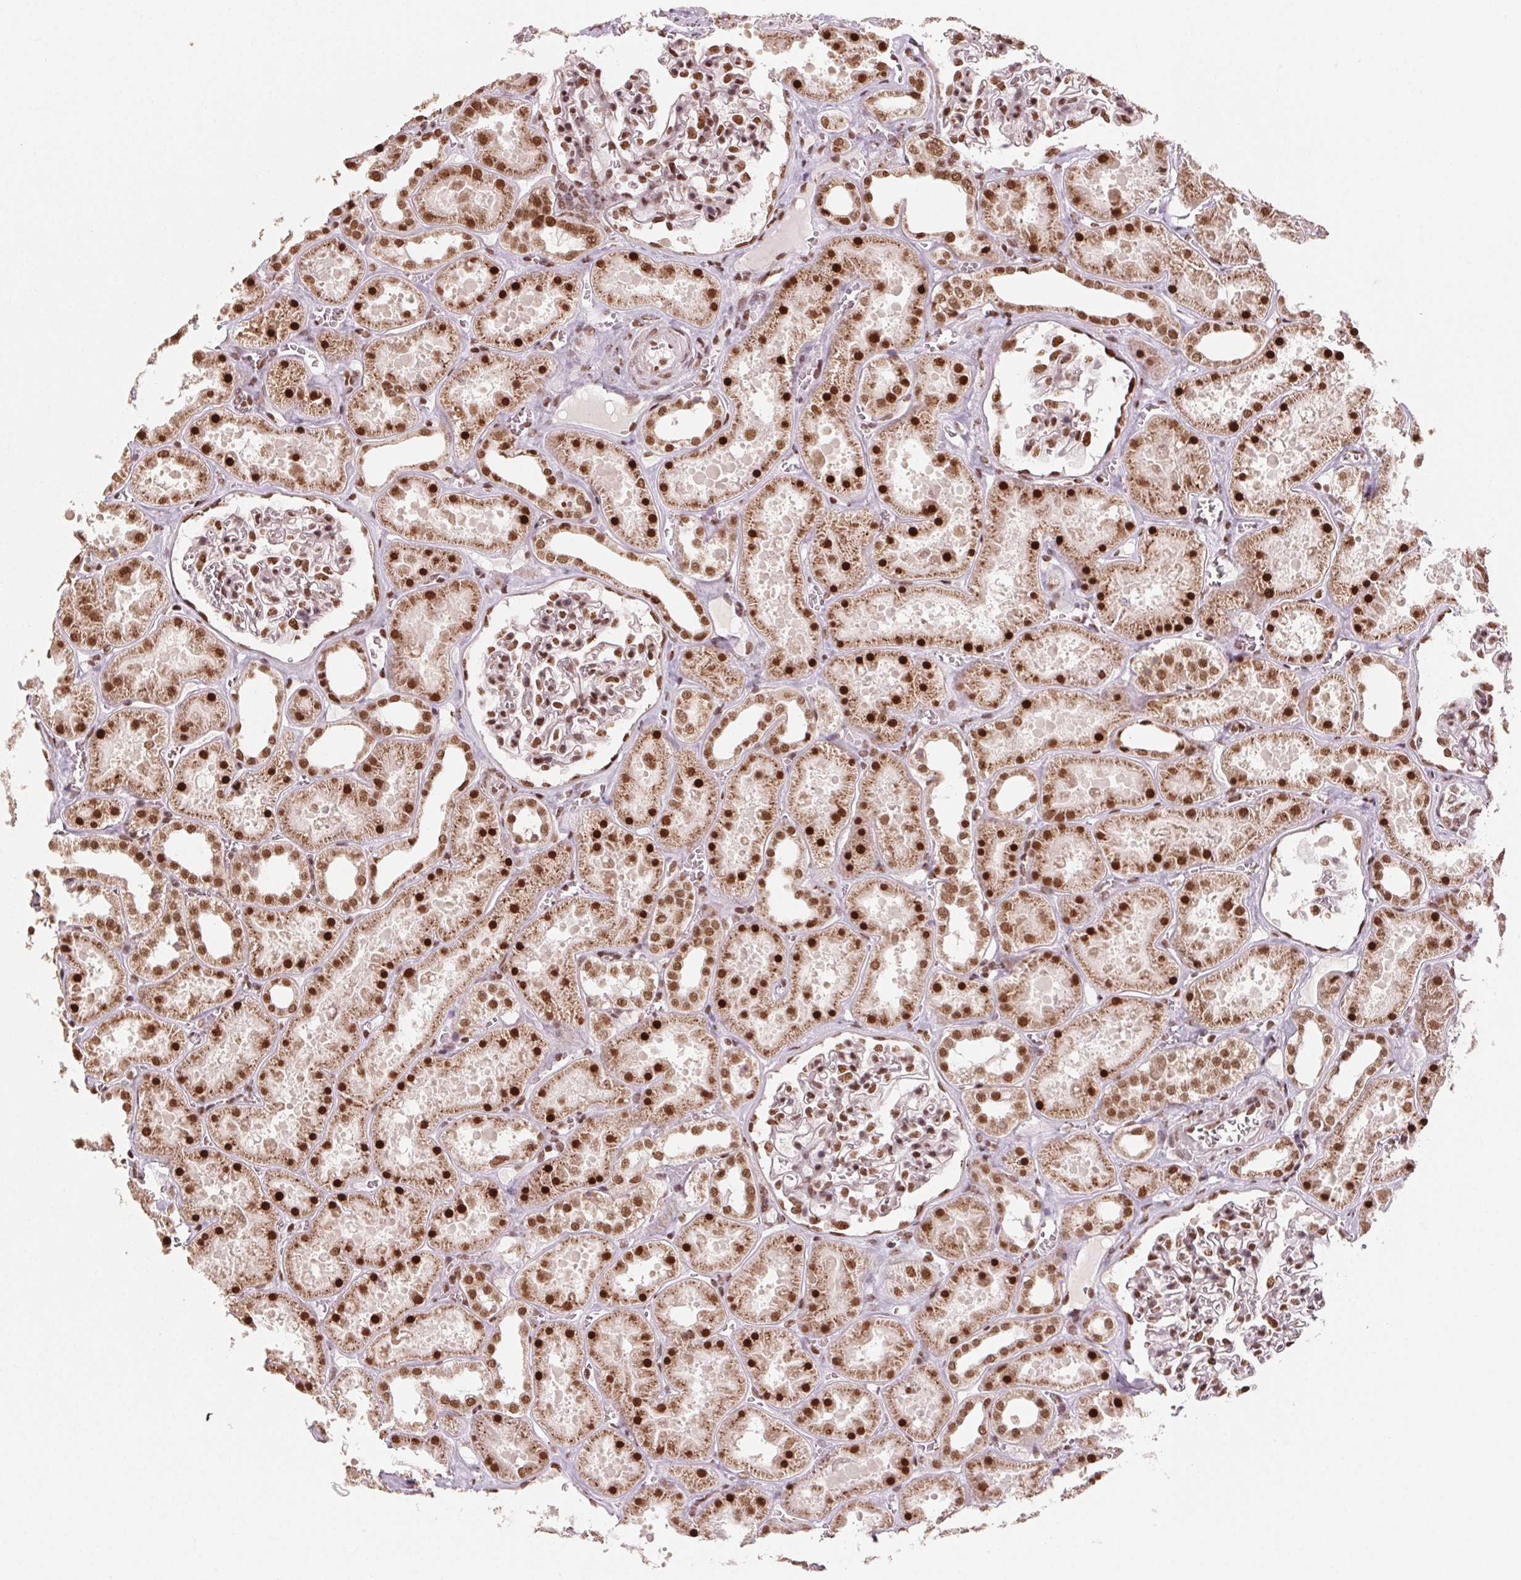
{"staining": {"intensity": "strong", "quantity": ">75%", "location": "nuclear"}, "tissue": "kidney", "cell_type": "Cells in glomeruli", "image_type": "normal", "snomed": [{"axis": "morphology", "description": "Normal tissue, NOS"}, {"axis": "topography", "description": "Kidney"}], "caption": "Strong nuclear staining is present in about >75% of cells in glomeruli in normal kidney. (DAB IHC, brown staining for protein, blue staining for nuclei).", "gene": "TOPORS", "patient": {"sex": "female", "age": 41}}